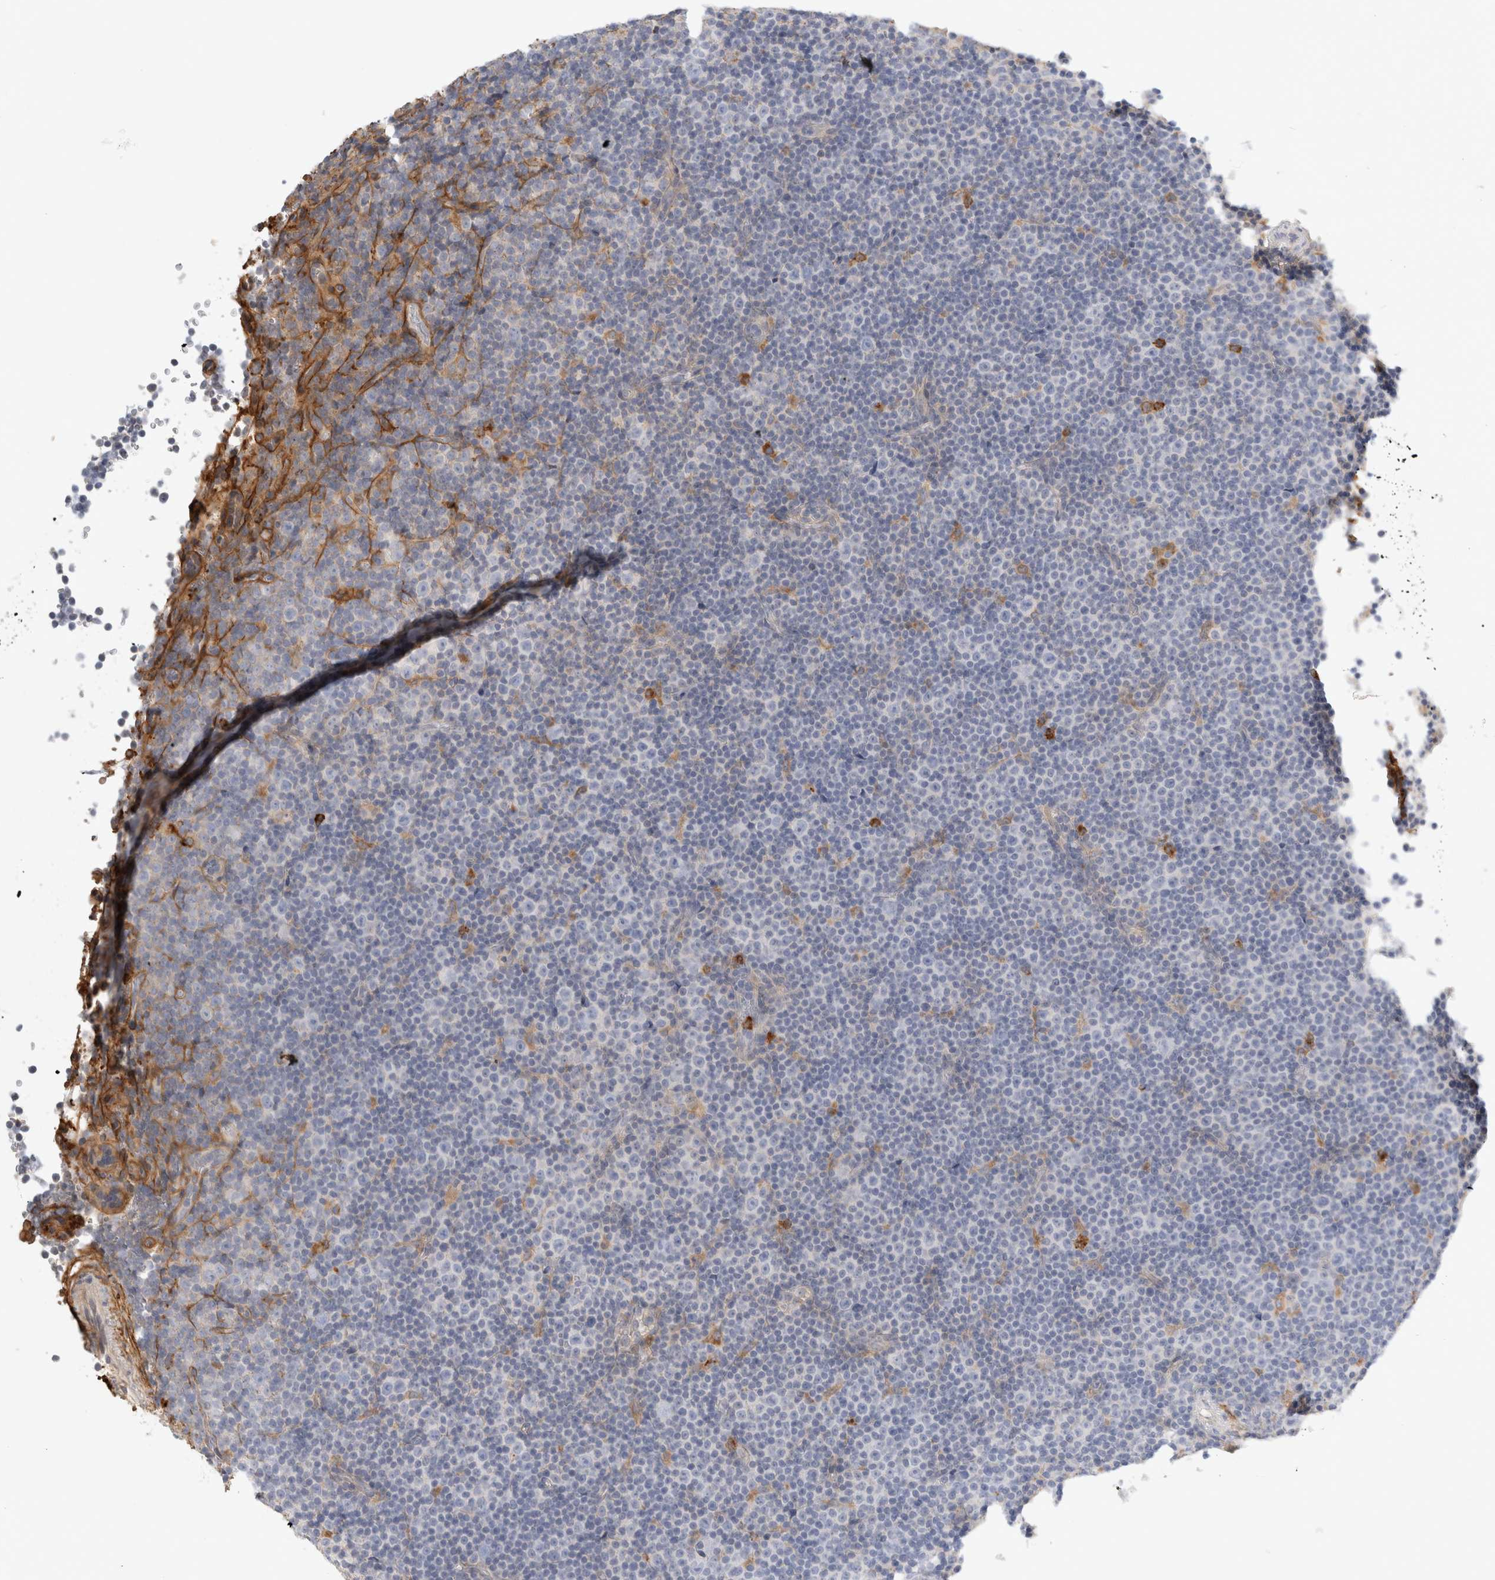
{"staining": {"intensity": "negative", "quantity": "none", "location": "none"}, "tissue": "lymphoma", "cell_type": "Tumor cells", "image_type": "cancer", "snomed": [{"axis": "morphology", "description": "Malignant lymphoma, non-Hodgkin's type, Low grade"}, {"axis": "topography", "description": "Lymph node"}], "caption": "The immunohistochemistry (IHC) photomicrograph has no significant positivity in tumor cells of malignant lymphoma, non-Hodgkin's type (low-grade) tissue. Nuclei are stained in blue.", "gene": "FGL2", "patient": {"sex": "female", "age": 67}}